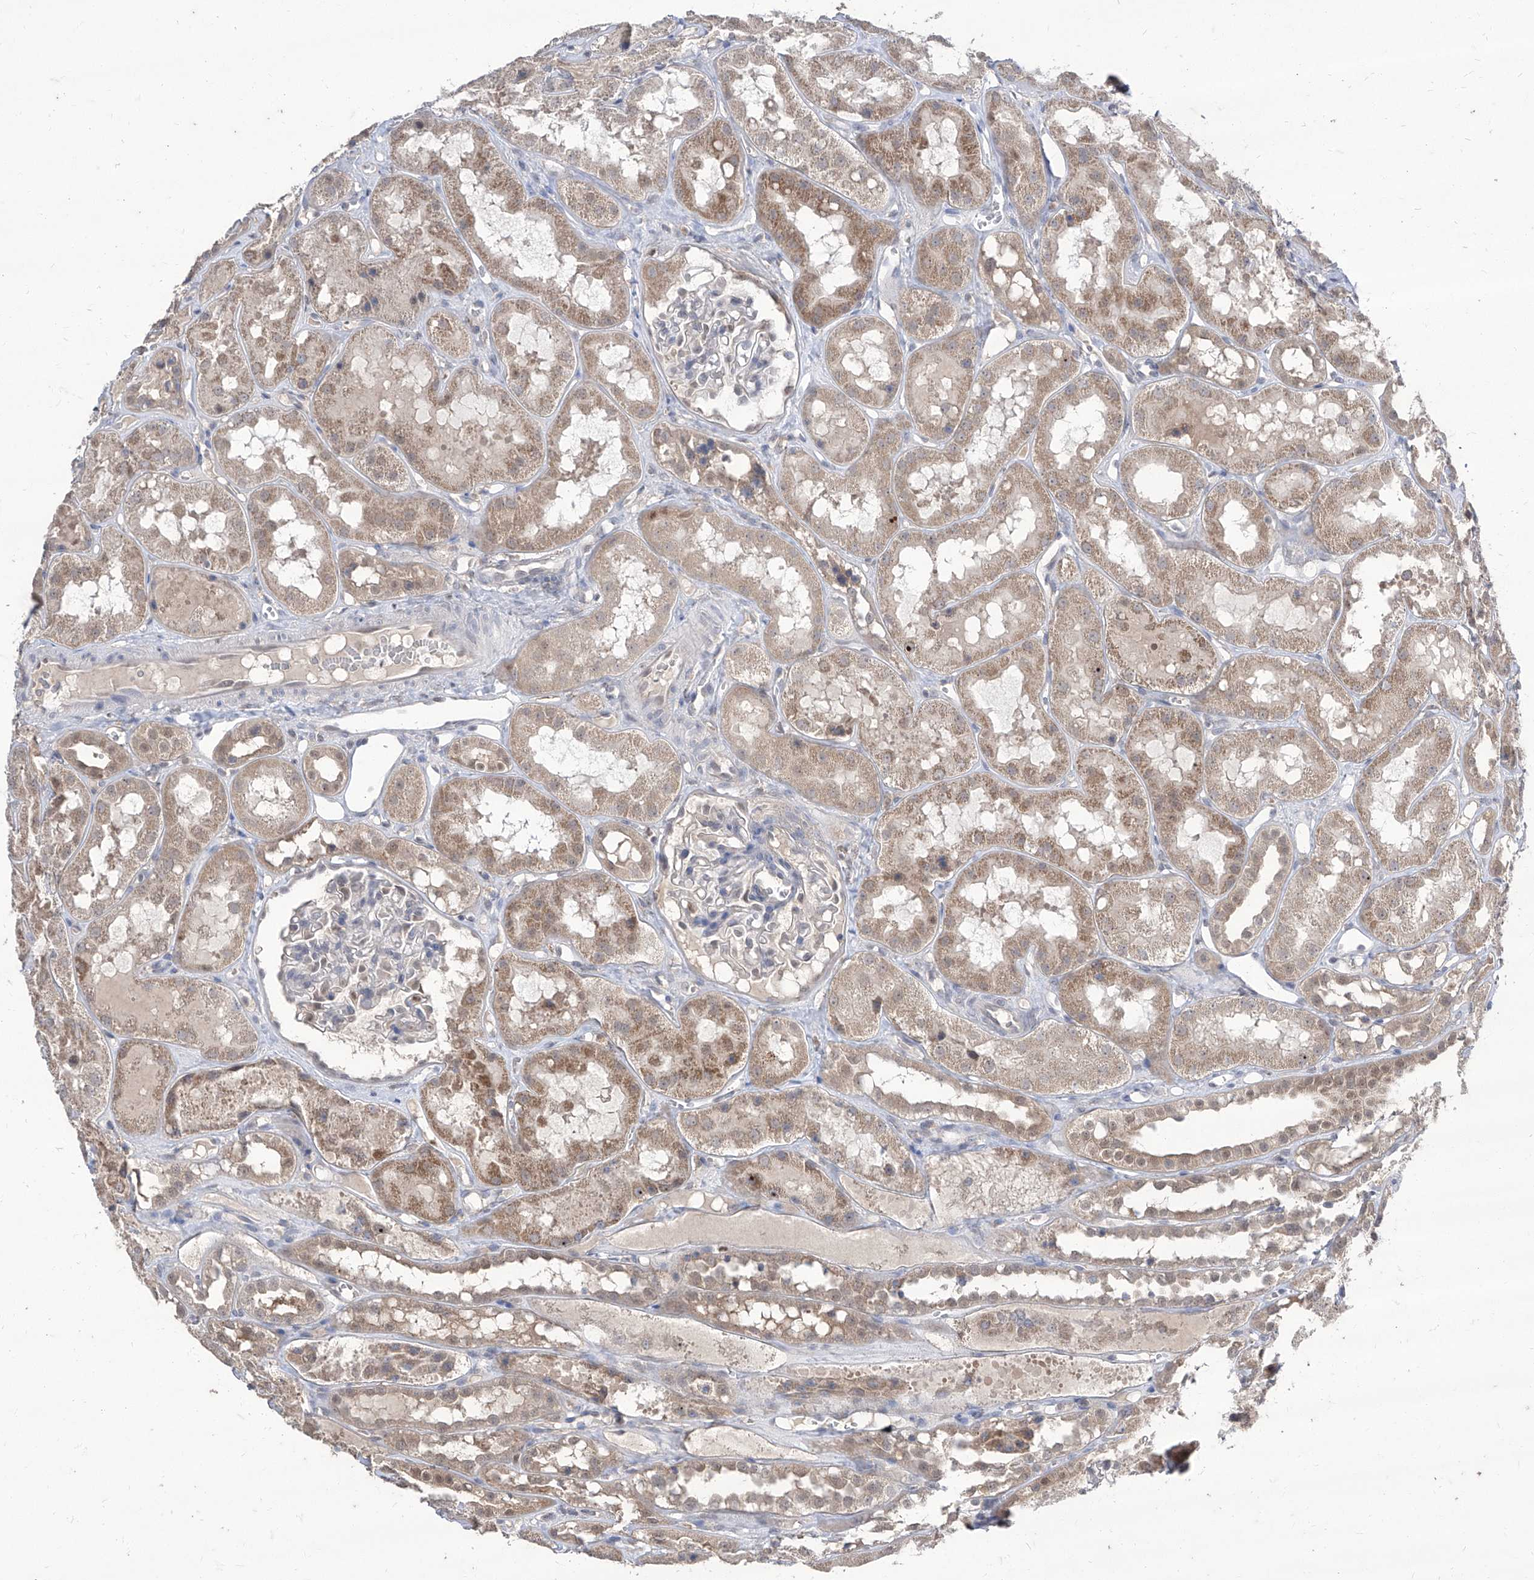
{"staining": {"intensity": "negative", "quantity": "none", "location": "none"}, "tissue": "kidney", "cell_type": "Cells in glomeruli", "image_type": "normal", "snomed": [{"axis": "morphology", "description": "Normal tissue, NOS"}, {"axis": "topography", "description": "Kidney"}], "caption": "Benign kidney was stained to show a protein in brown. There is no significant expression in cells in glomeruli. (Brightfield microscopy of DAB (3,3'-diaminobenzidine) immunohistochemistry at high magnification).", "gene": "BROX", "patient": {"sex": "male", "age": 16}}